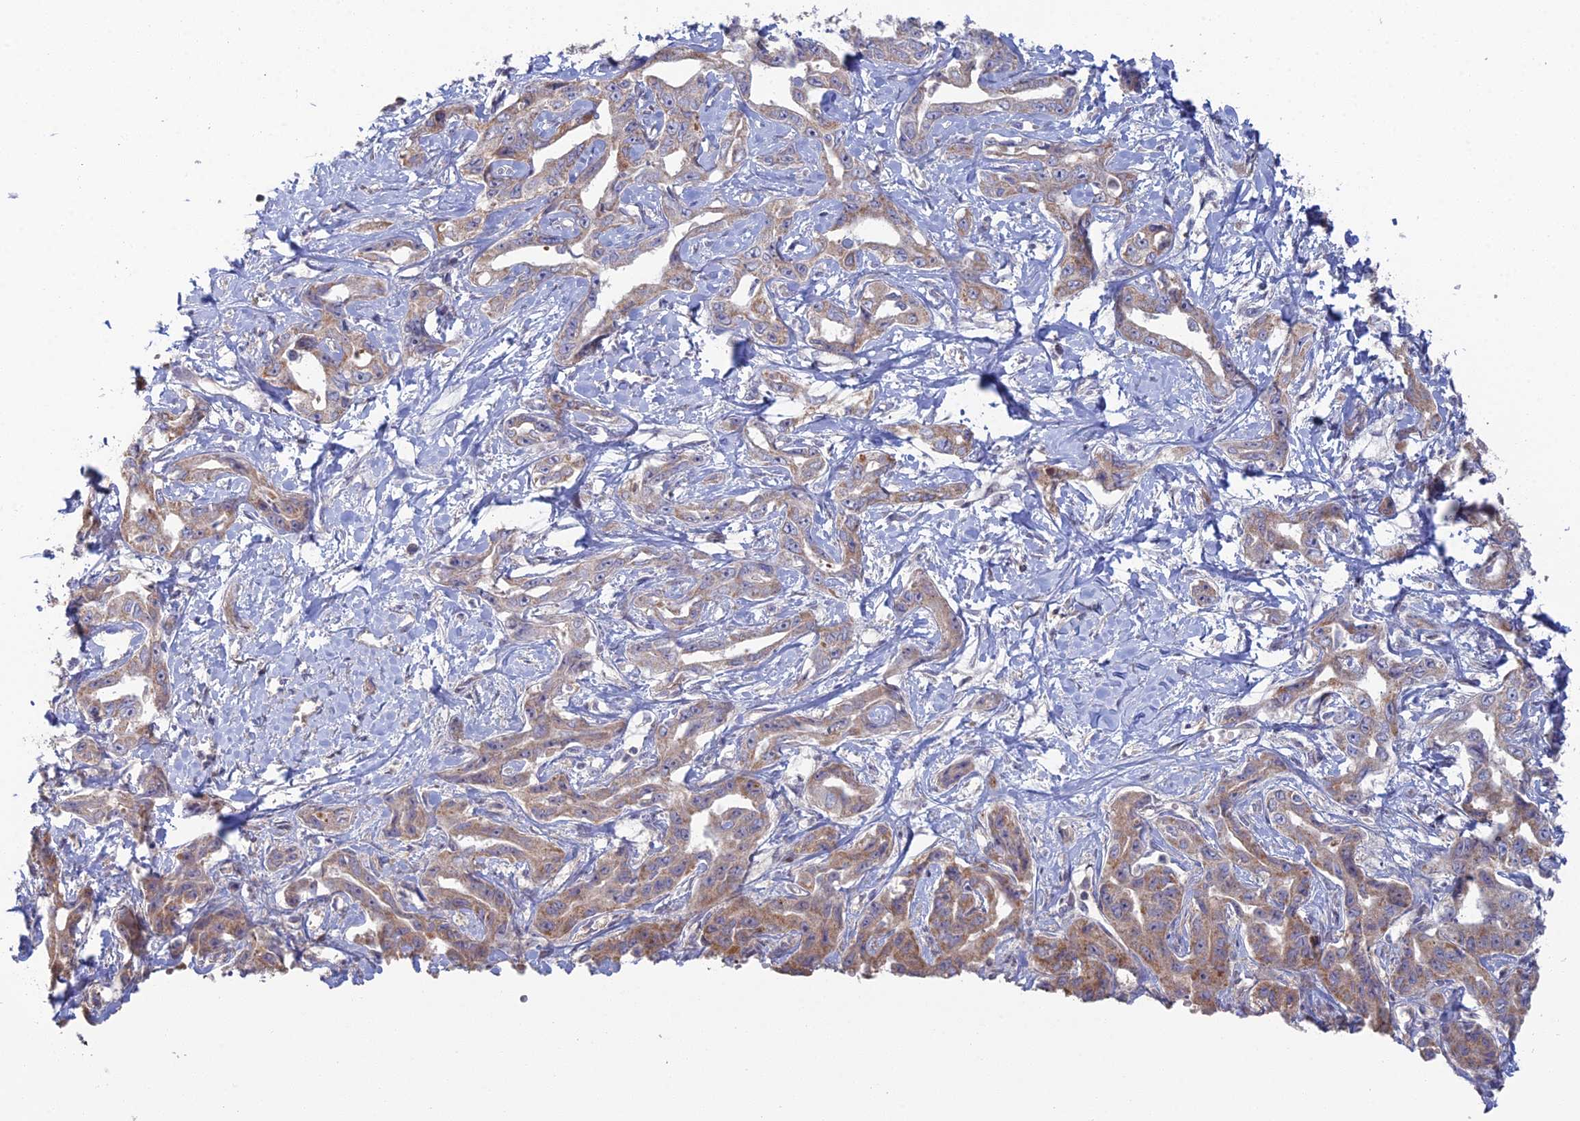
{"staining": {"intensity": "moderate", "quantity": "25%-75%", "location": "cytoplasmic/membranous"}, "tissue": "liver cancer", "cell_type": "Tumor cells", "image_type": "cancer", "snomed": [{"axis": "morphology", "description": "Cholangiocarcinoma"}, {"axis": "topography", "description": "Liver"}], "caption": "Human liver cancer stained for a protein (brown) shows moderate cytoplasmic/membranous positive positivity in about 25%-75% of tumor cells.", "gene": "ARL16", "patient": {"sex": "male", "age": 59}}